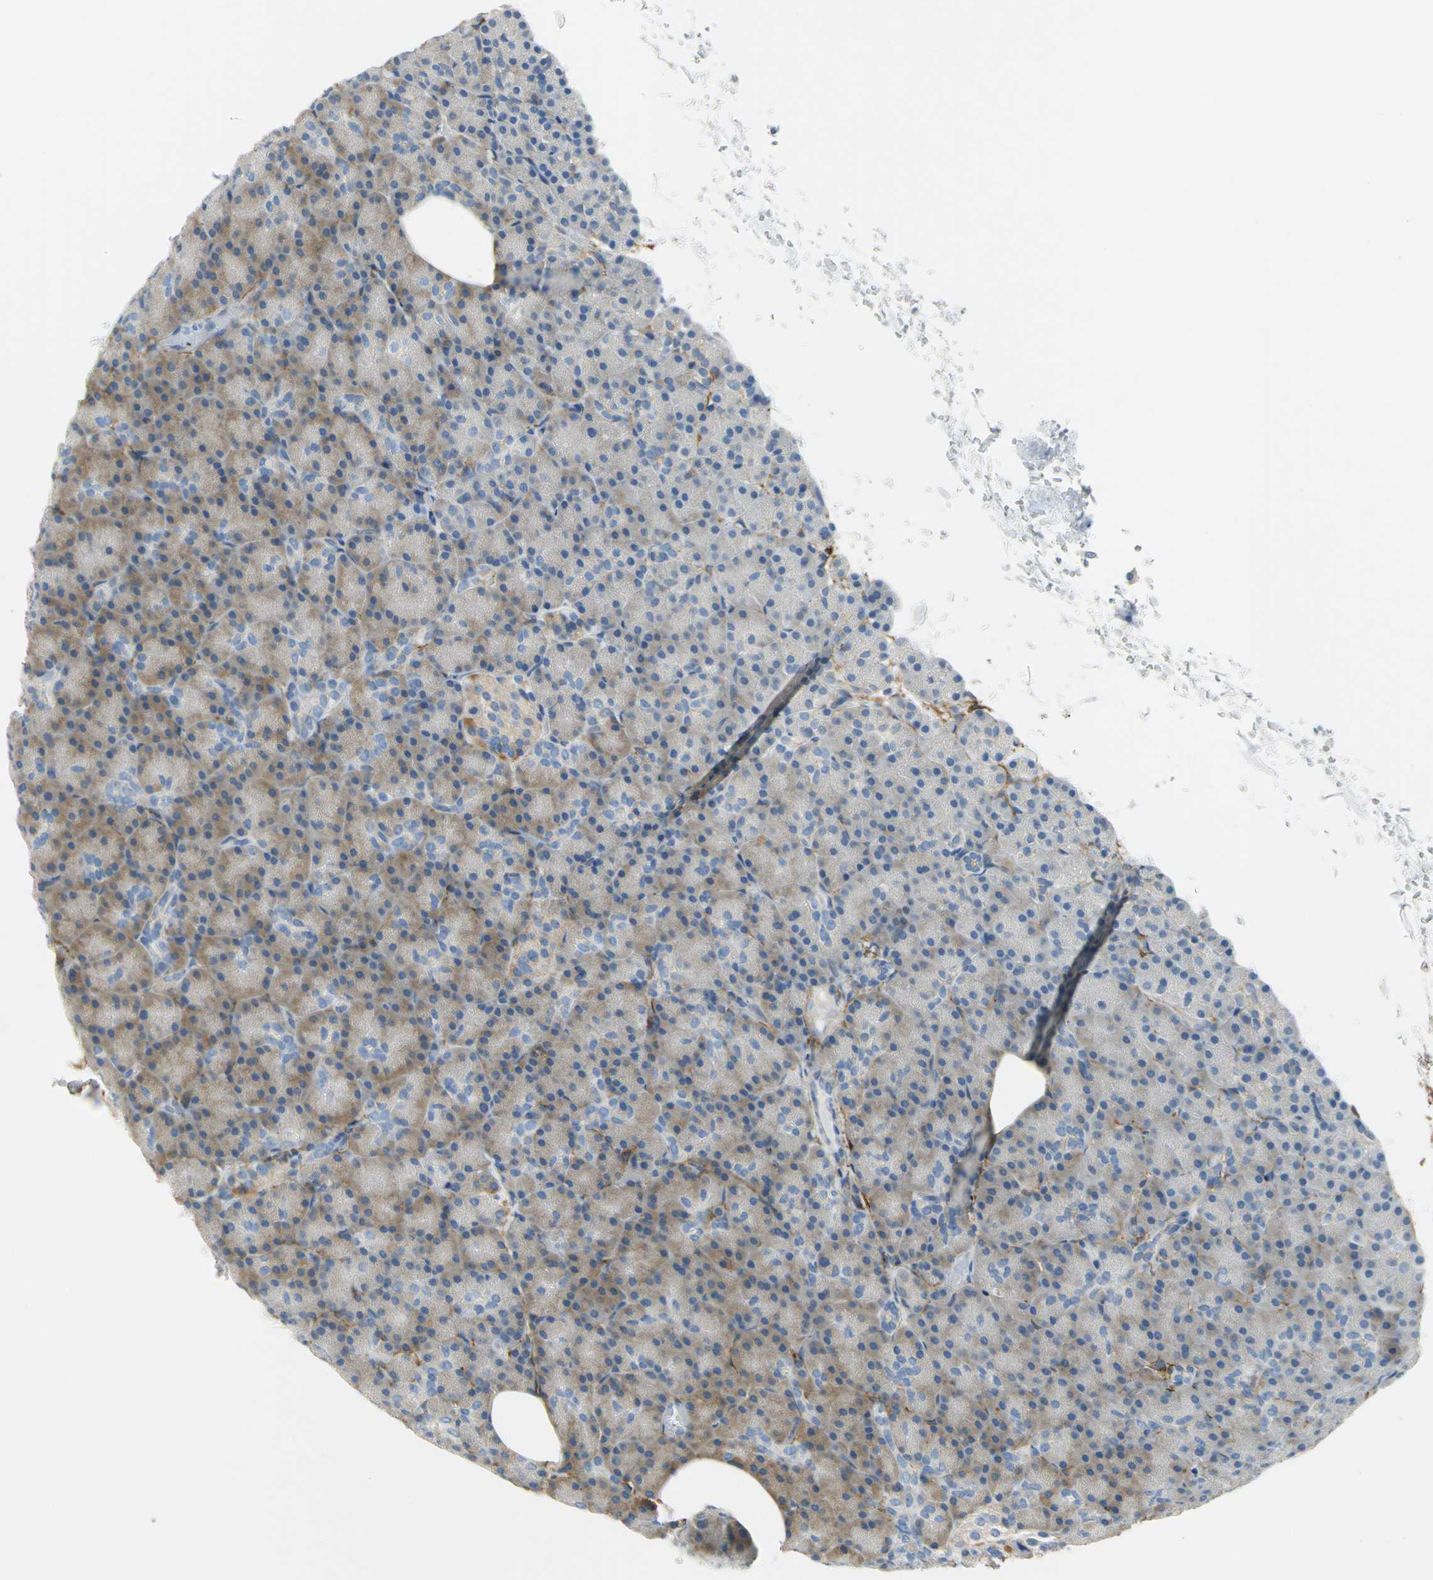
{"staining": {"intensity": "moderate", "quantity": "25%-75%", "location": "cytoplasmic/membranous"}, "tissue": "pancreas", "cell_type": "Exocrine glandular cells", "image_type": "normal", "snomed": [{"axis": "morphology", "description": "Normal tissue, NOS"}, {"axis": "topography", "description": "Pancreas"}], "caption": "Pancreas stained with DAB IHC reveals medium levels of moderate cytoplasmic/membranous expression in approximately 25%-75% of exocrine glandular cells. Immunohistochemistry (ihc) stains the protein of interest in brown and the nuclei are stained blue.", "gene": "AKAP12", "patient": {"sex": "female", "age": 43}}